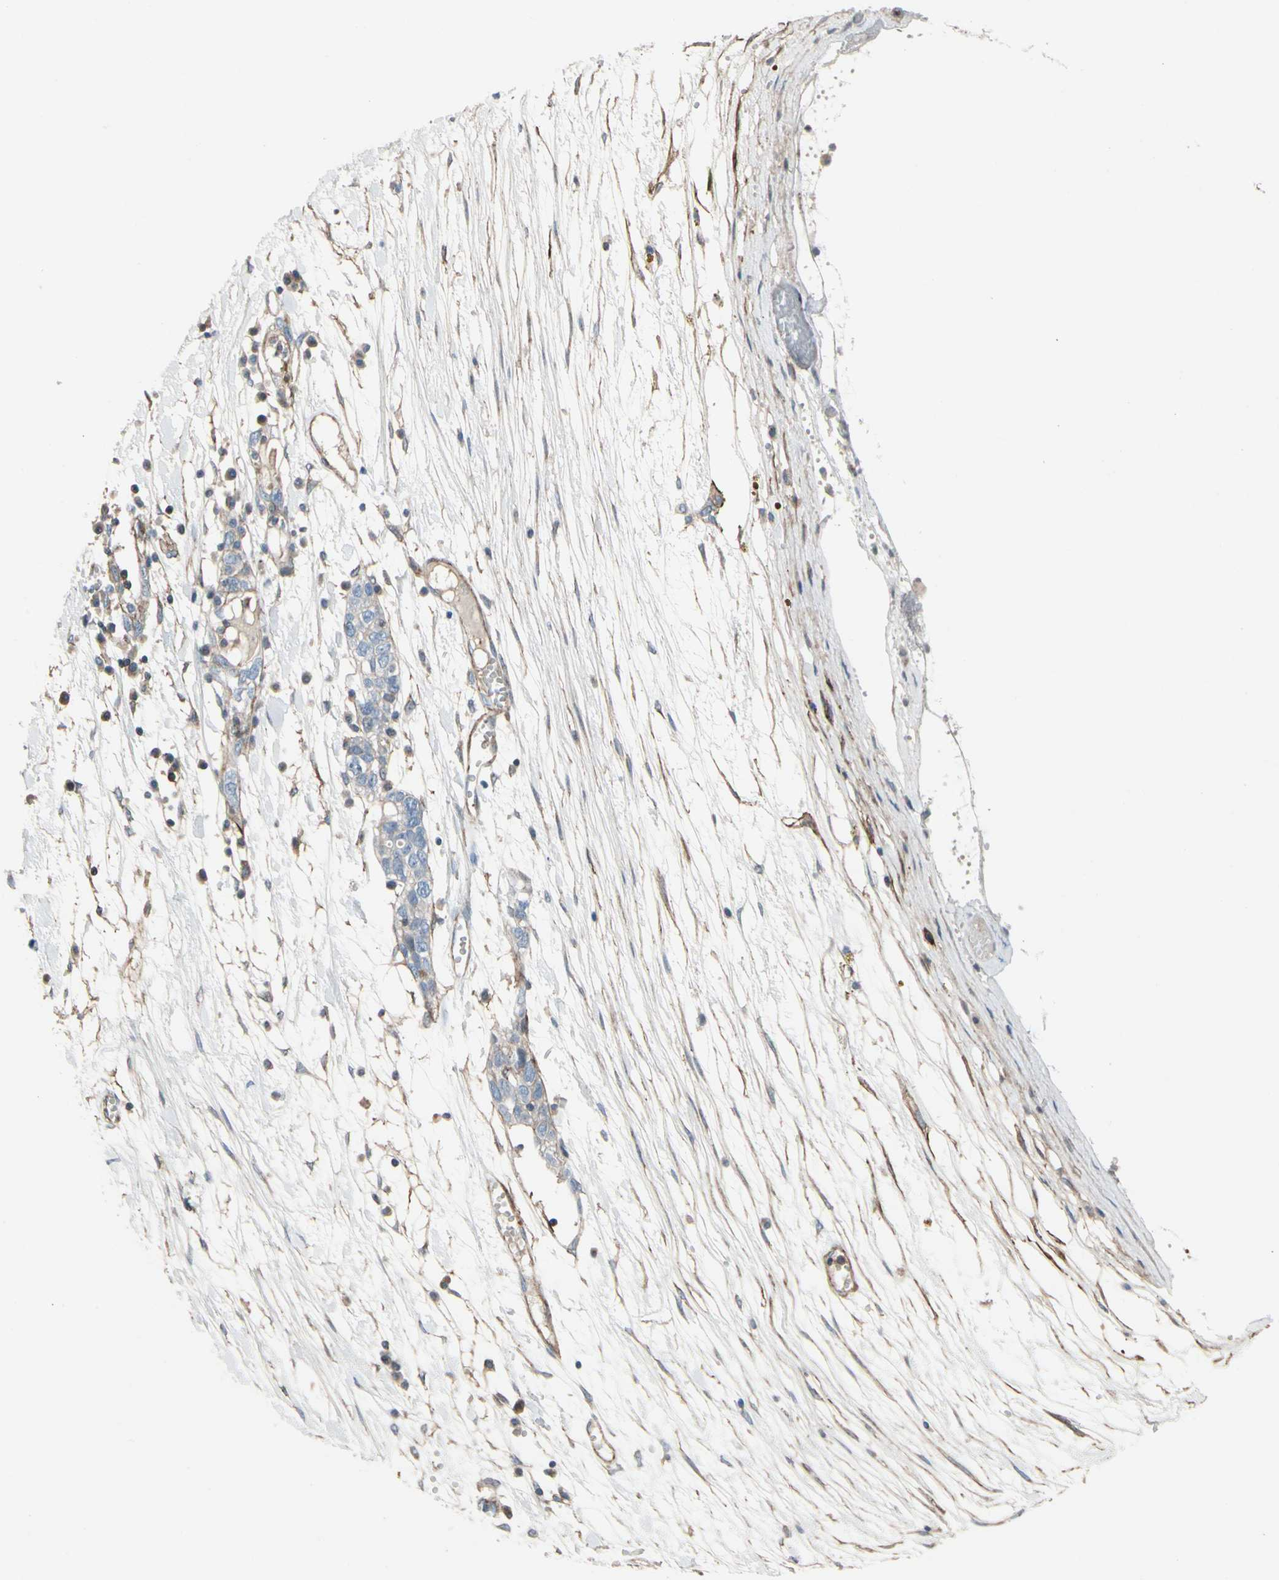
{"staining": {"intensity": "negative", "quantity": "none", "location": "none"}, "tissue": "ovarian cancer", "cell_type": "Tumor cells", "image_type": "cancer", "snomed": [{"axis": "morphology", "description": "Cystadenocarcinoma, serous, NOS"}, {"axis": "topography", "description": "Ovary"}], "caption": "Tumor cells are negative for protein expression in human serous cystadenocarcinoma (ovarian).", "gene": "TPM1", "patient": {"sex": "female", "age": 71}}